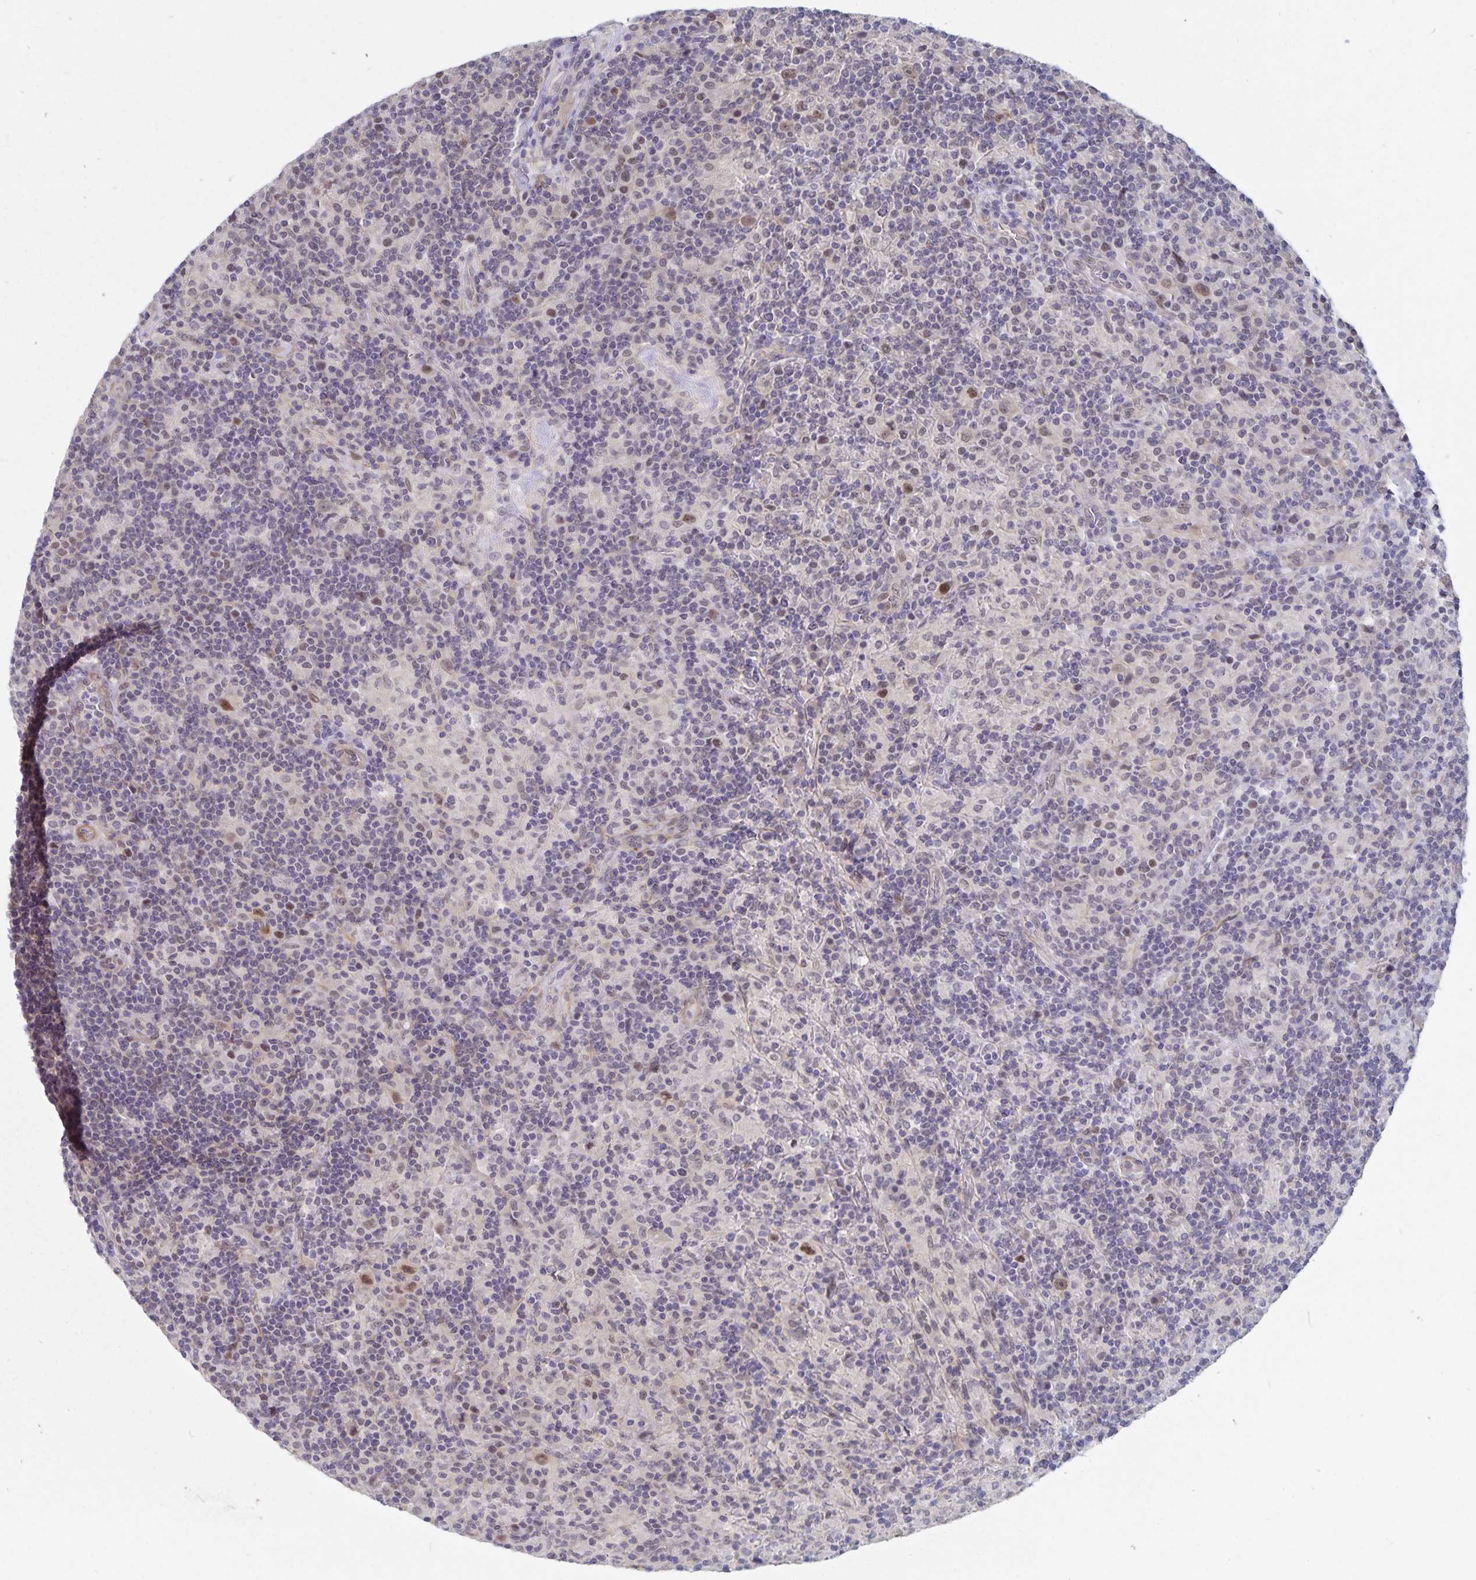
{"staining": {"intensity": "moderate", "quantity": "25%-75%", "location": "nuclear"}, "tissue": "lymphoma", "cell_type": "Tumor cells", "image_type": "cancer", "snomed": [{"axis": "morphology", "description": "Hodgkin's disease, NOS"}, {"axis": "topography", "description": "Lymph node"}], "caption": "Protein positivity by IHC demonstrates moderate nuclear positivity in approximately 25%-75% of tumor cells in lymphoma.", "gene": "BAG6", "patient": {"sex": "male", "age": 70}}